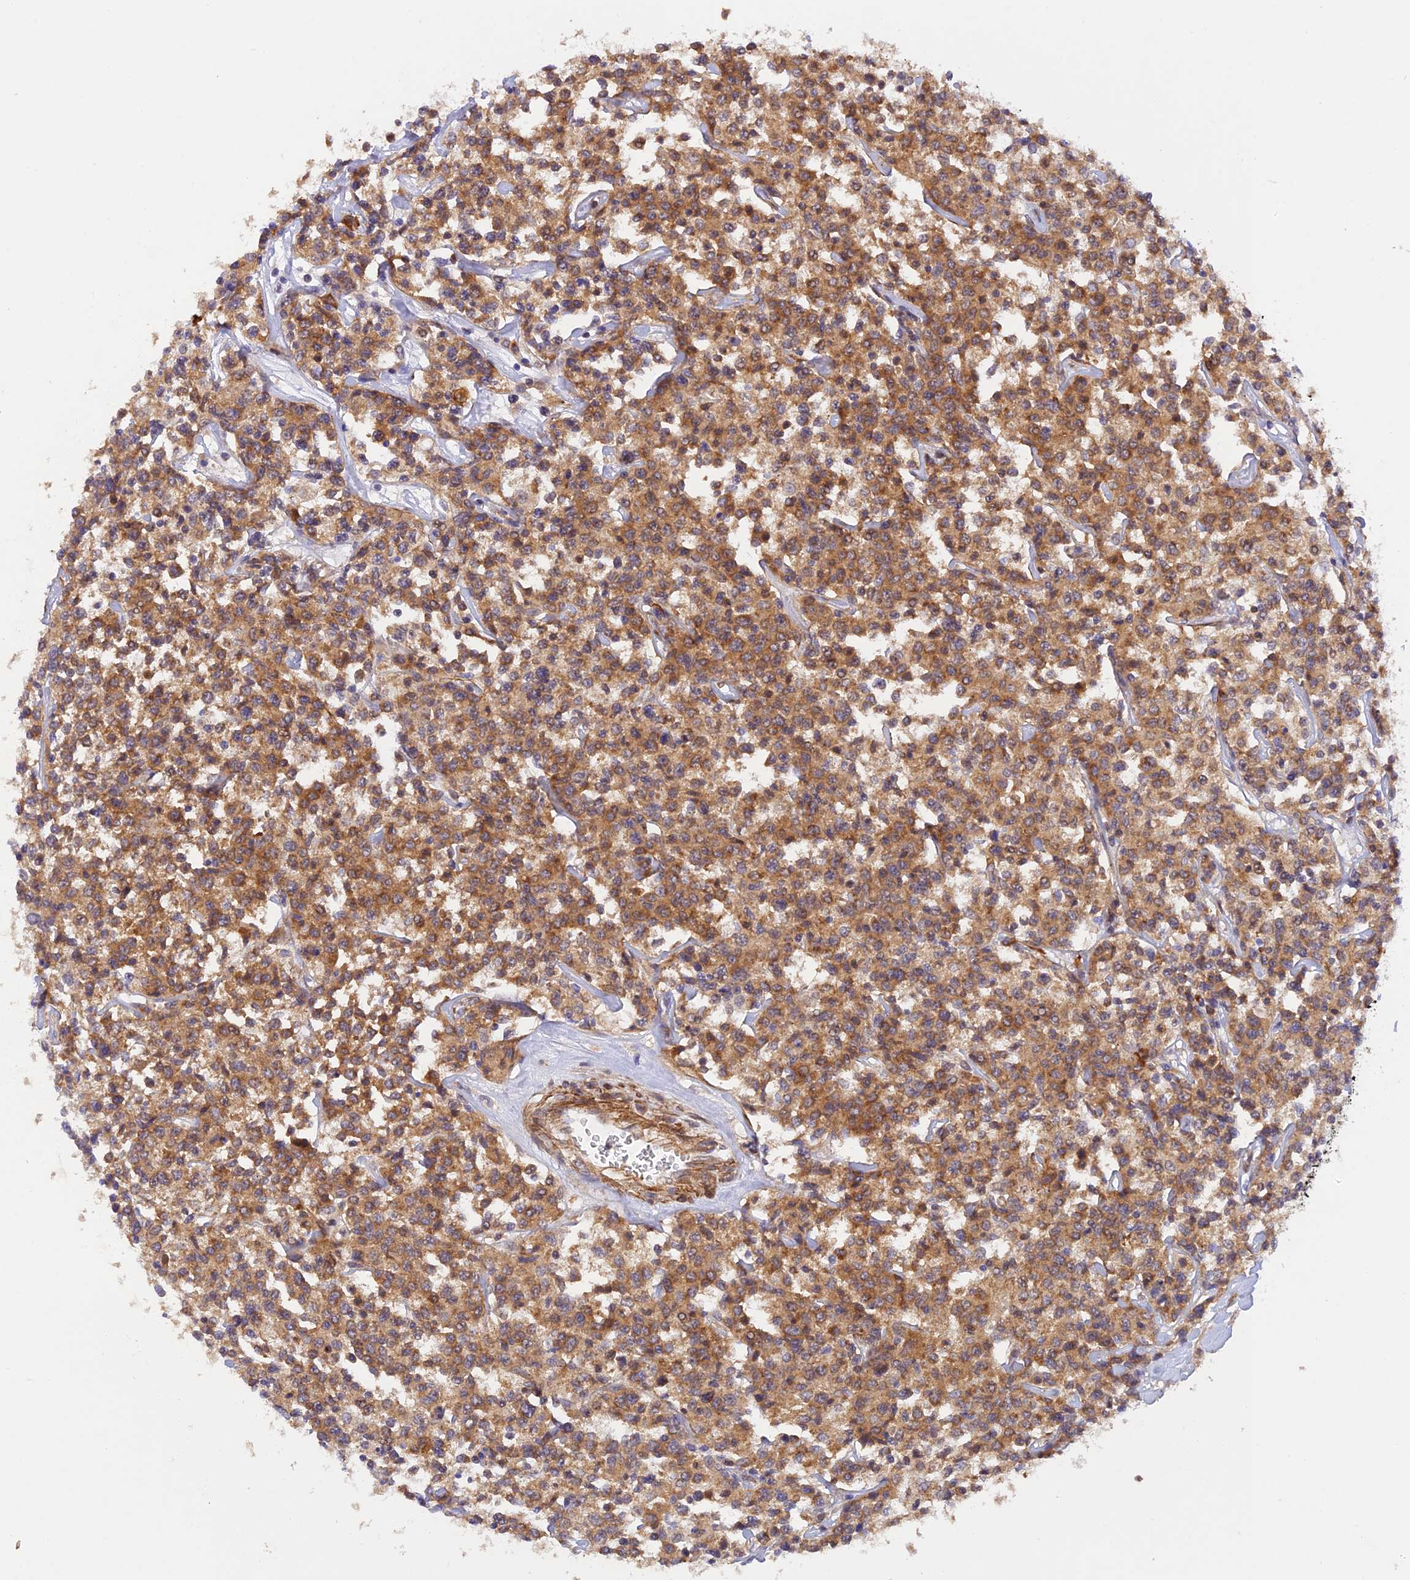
{"staining": {"intensity": "moderate", "quantity": ">75%", "location": "cytoplasmic/membranous"}, "tissue": "lymphoma", "cell_type": "Tumor cells", "image_type": "cancer", "snomed": [{"axis": "morphology", "description": "Malignant lymphoma, non-Hodgkin's type, Low grade"}, {"axis": "topography", "description": "Small intestine"}], "caption": "DAB immunohistochemical staining of low-grade malignant lymphoma, non-Hodgkin's type demonstrates moderate cytoplasmic/membranous protein expression in approximately >75% of tumor cells.", "gene": "WDFY4", "patient": {"sex": "female", "age": 59}}